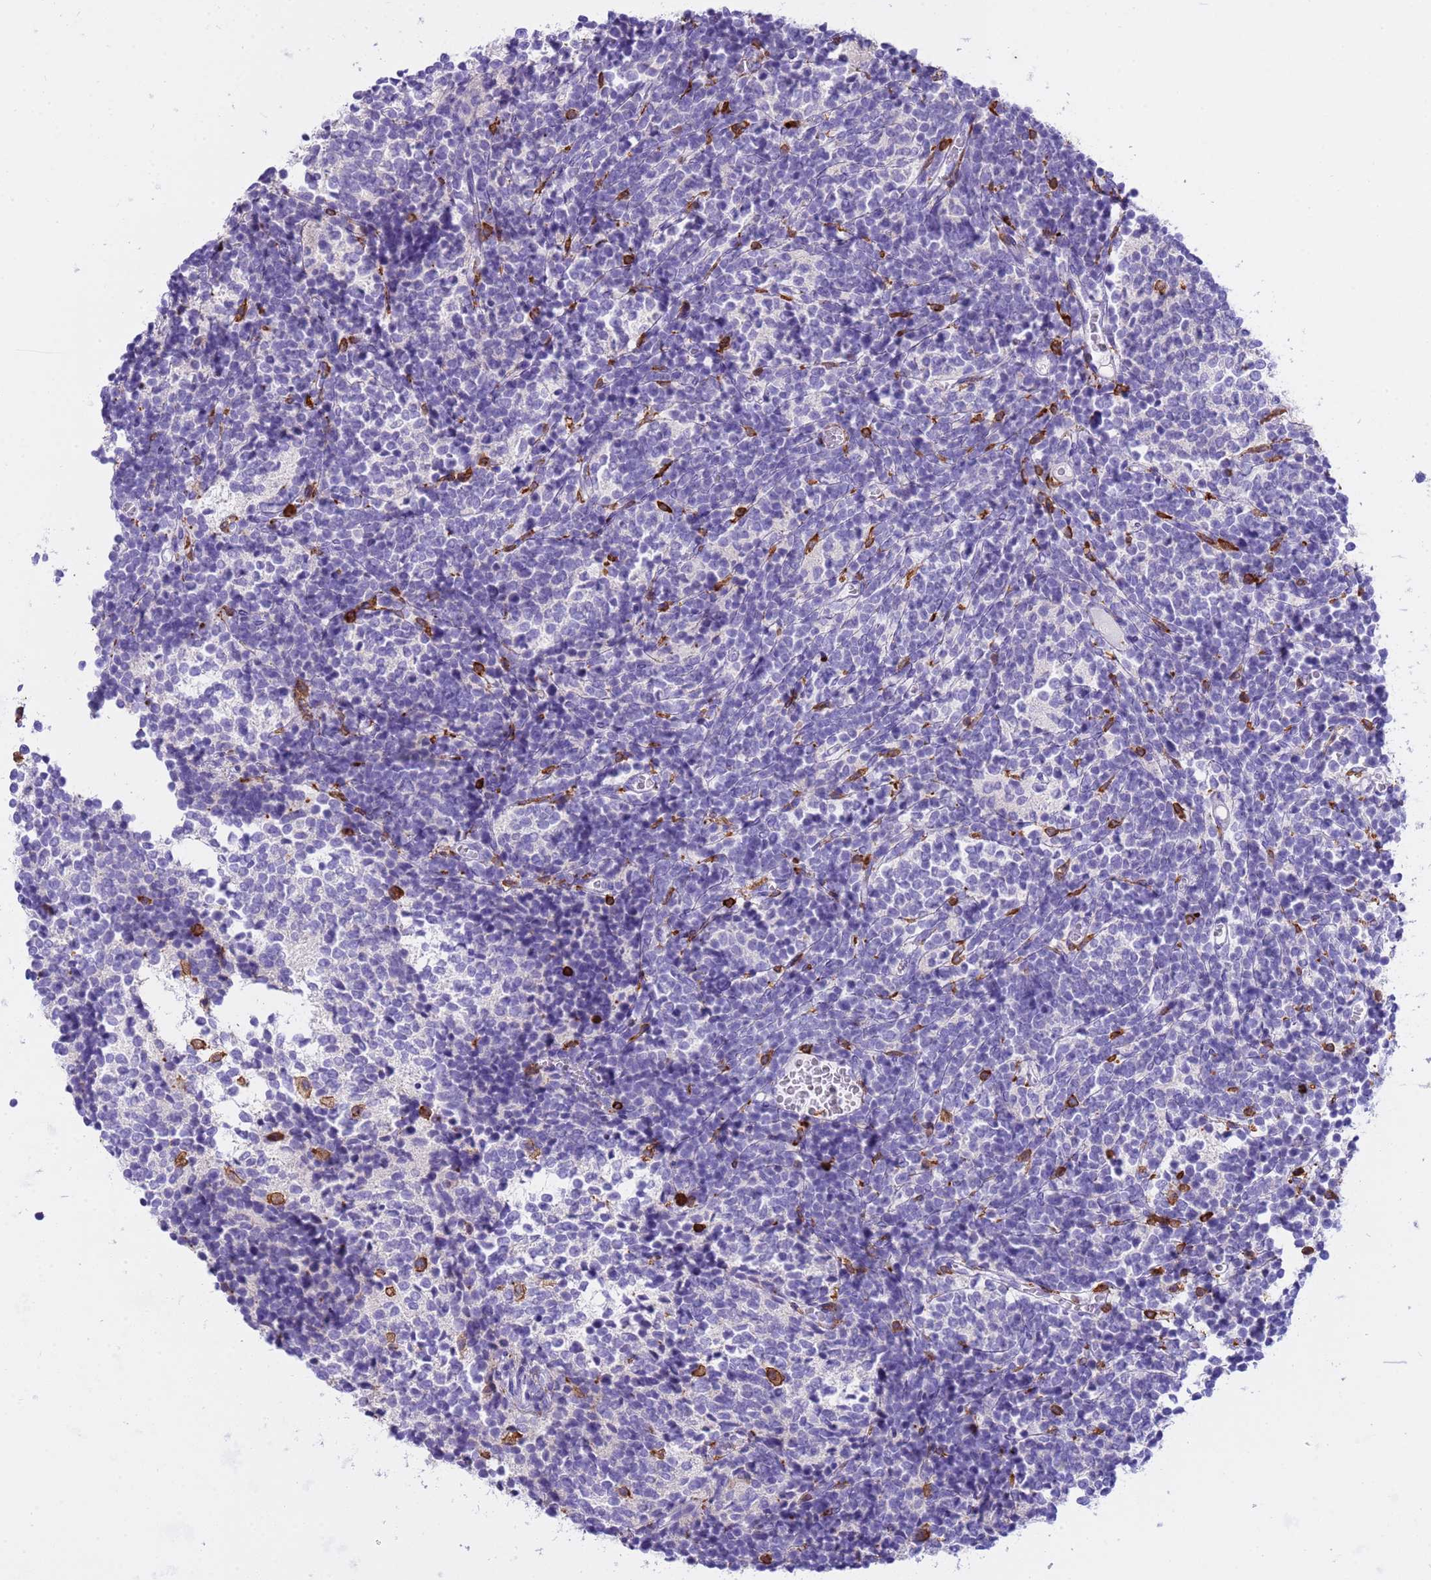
{"staining": {"intensity": "negative", "quantity": "none", "location": "none"}, "tissue": "glioma", "cell_type": "Tumor cells", "image_type": "cancer", "snomed": [{"axis": "morphology", "description": "Glioma, malignant, Low grade"}, {"axis": "topography", "description": "Brain"}], "caption": "High magnification brightfield microscopy of malignant glioma (low-grade) stained with DAB (brown) and counterstained with hematoxylin (blue): tumor cells show no significant expression.", "gene": "IRF5", "patient": {"sex": "female", "age": 1}}